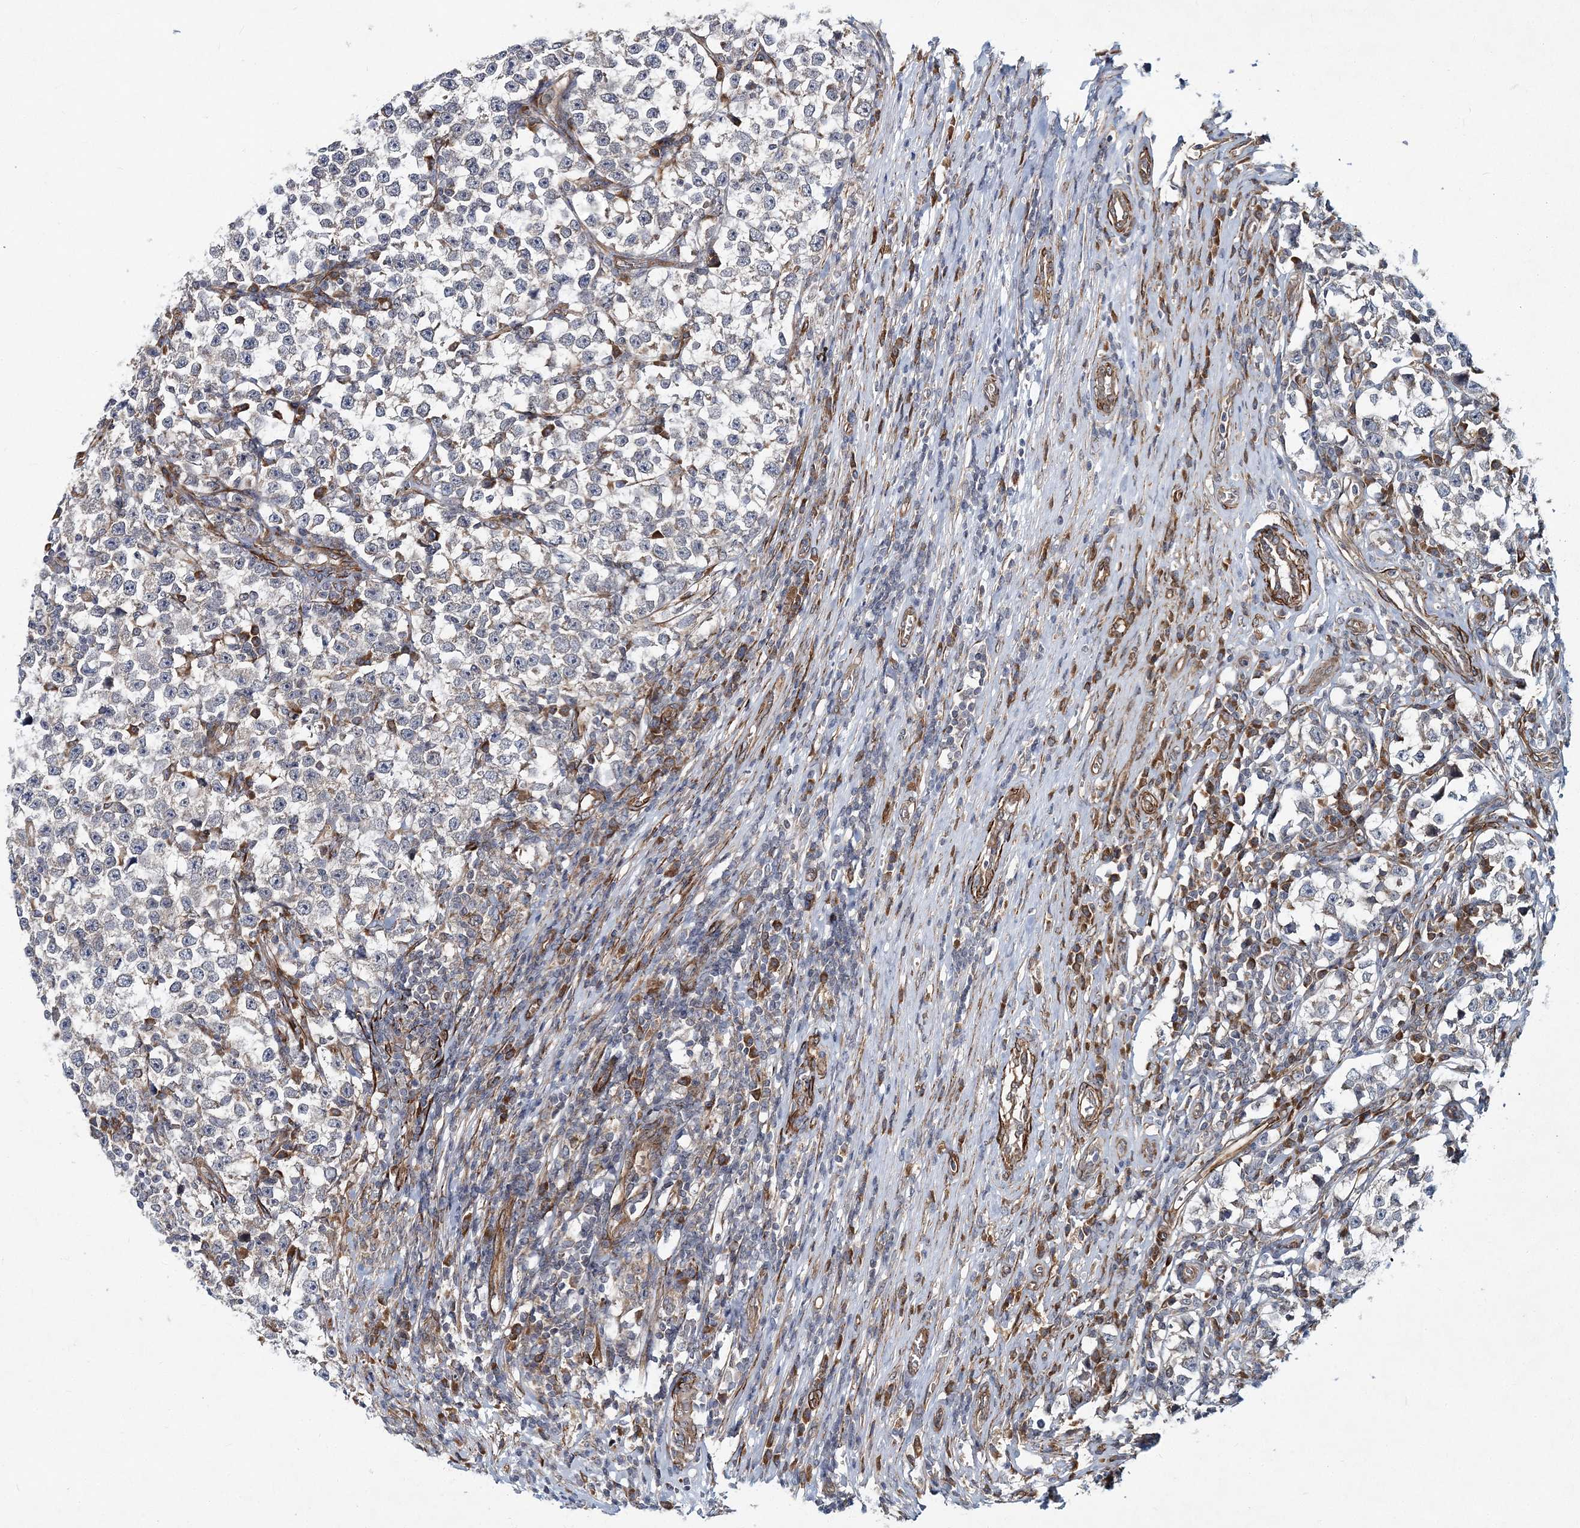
{"staining": {"intensity": "negative", "quantity": "none", "location": "none"}, "tissue": "testis cancer", "cell_type": "Tumor cells", "image_type": "cancer", "snomed": [{"axis": "morphology", "description": "Normal tissue, NOS"}, {"axis": "morphology", "description": "Seminoma, NOS"}, {"axis": "topography", "description": "Testis"}], "caption": "DAB (3,3'-diaminobenzidine) immunohistochemical staining of testis cancer (seminoma) displays no significant positivity in tumor cells.", "gene": "NBAS", "patient": {"sex": "male", "age": 43}}